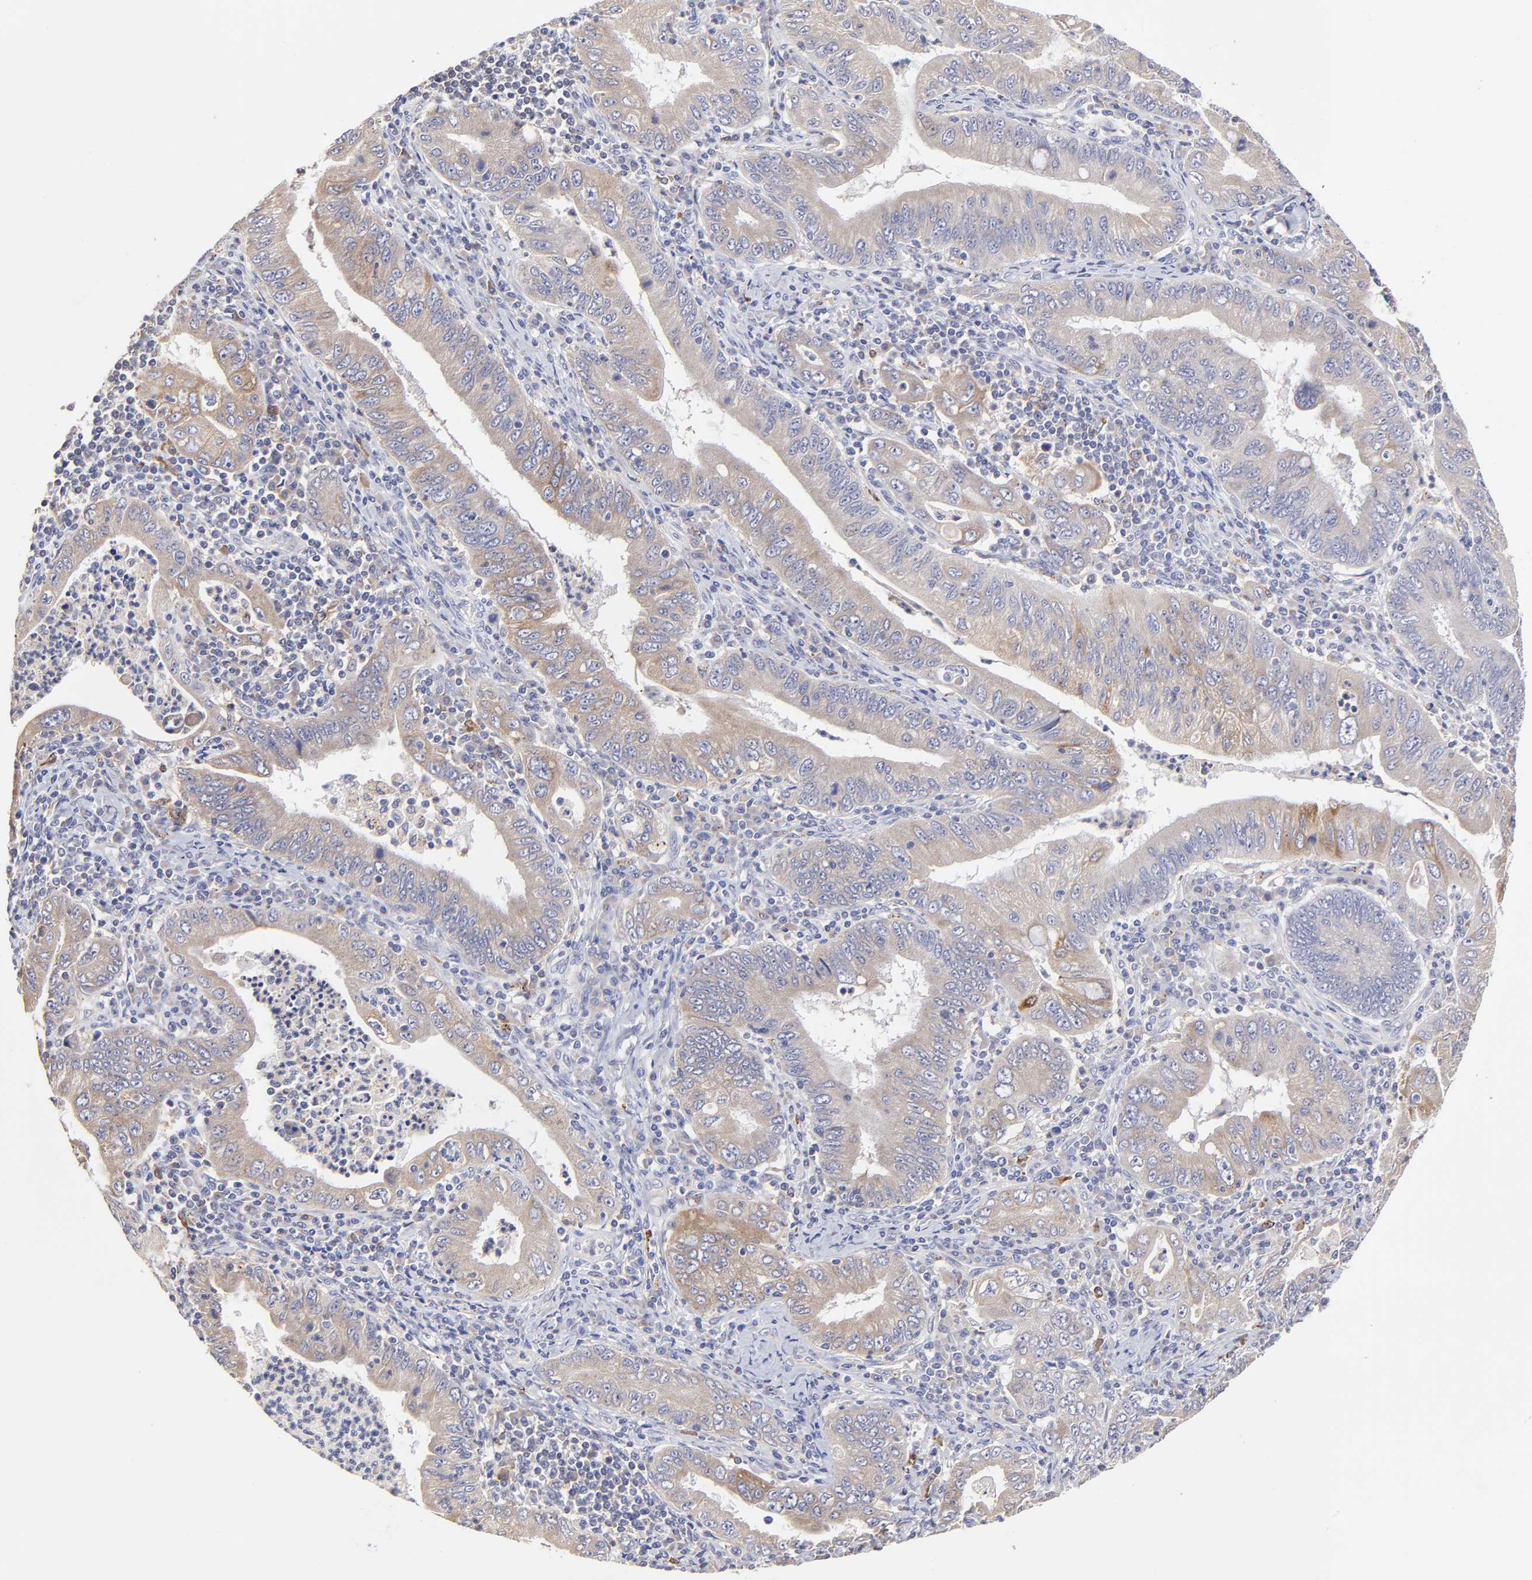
{"staining": {"intensity": "weak", "quantity": ">75%", "location": "cytoplasmic/membranous"}, "tissue": "stomach cancer", "cell_type": "Tumor cells", "image_type": "cancer", "snomed": [{"axis": "morphology", "description": "Normal tissue, NOS"}, {"axis": "morphology", "description": "Adenocarcinoma, NOS"}, {"axis": "topography", "description": "Esophagus"}, {"axis": "topography", "description": "Stomach, upper"}, {"axis": "topography", "description": "Peripheral nerve tissue"}], "caption": "An image of stomach cancer stained for a protein exhibits weak cytoplasmic/membranous brown staining in tumor cells.", "gene": "GCSAM", "patient": {"sex": "male", "age": 62}}